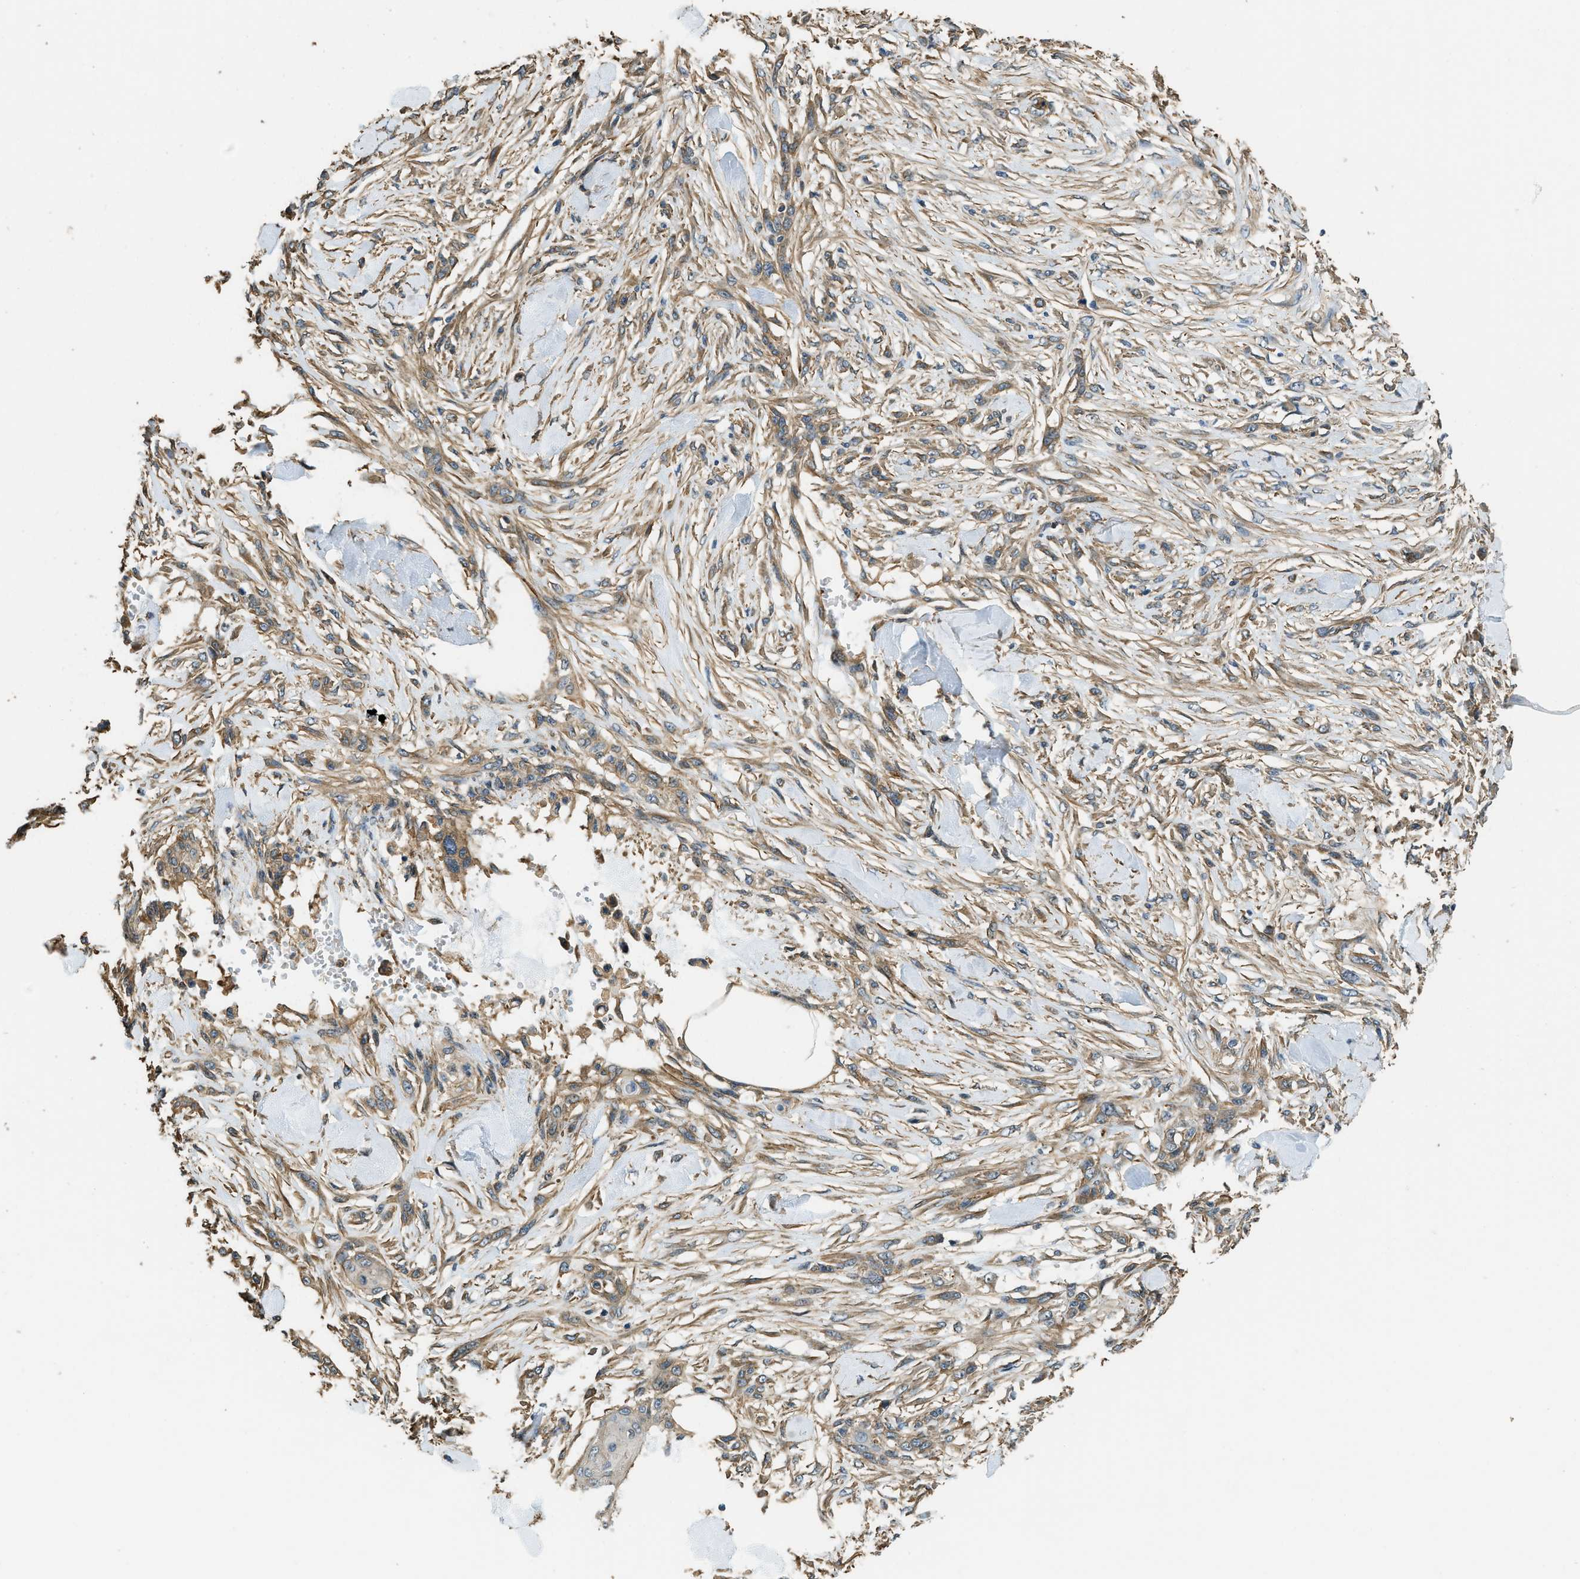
{"staining": {"intensity": "weak", "quantity": ">75%", "location": "cytoplasmic/membranous"}, "tissue": "skin cancer", "cell_type": "Tumor cells", "image_type": "cancer", "snomed": [{"axis": "morphology", "description": "Normal tissue, NOS"}, {"axis": "morphology", "description": "Squamous cell carcinoma, NOS"}, {"axis": "topography", "description": "Skin"}], "caption": "Human skin cancer (squamous cell carcinoma) stained with a protein marker exhibits weak staining in tumor cells.", "gene": "CGN", "patient": {"sex": "female", "age": 59}}